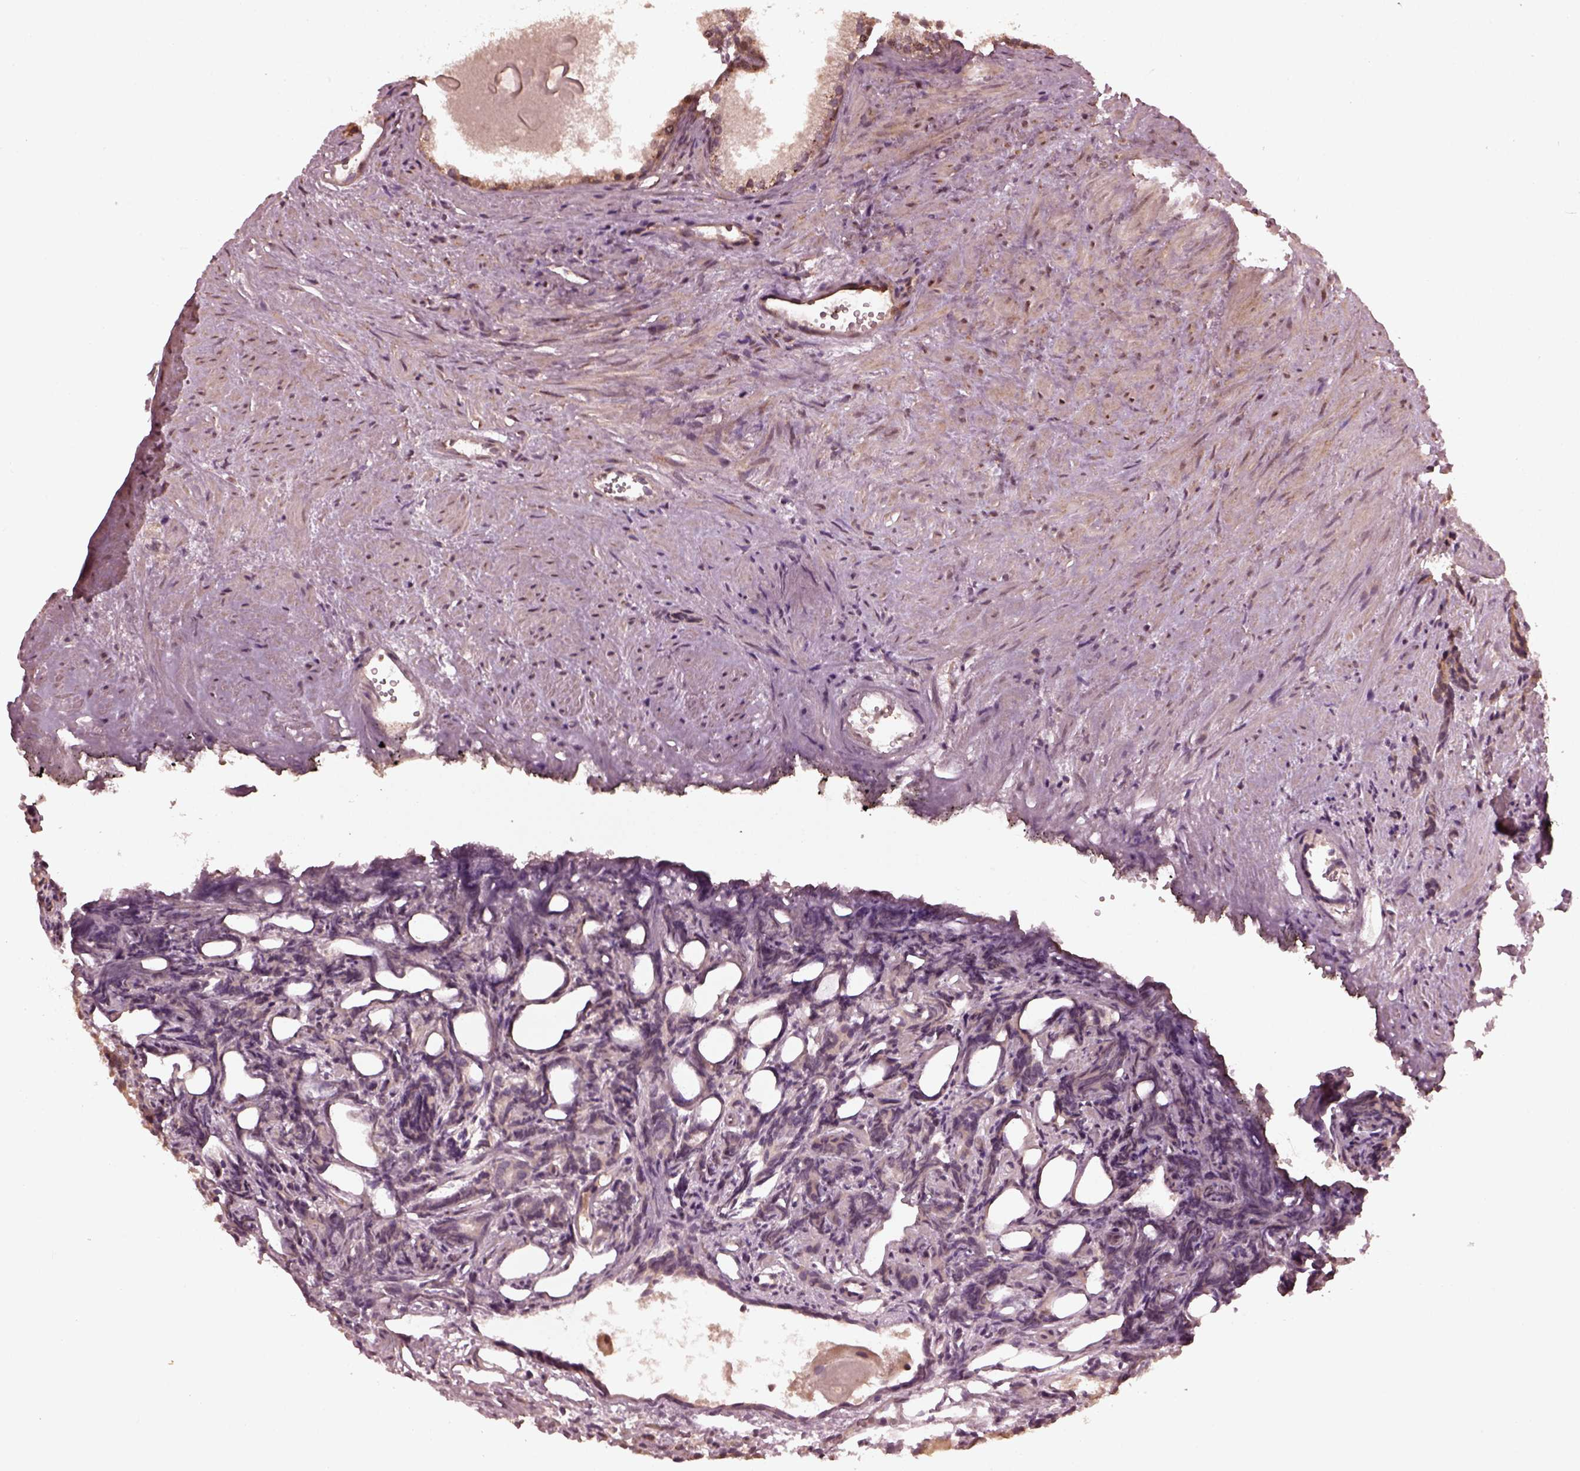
{"staining": {"intensity": "negative", "quantity": "none", "location": "none"}, "tissue": "prostate cancer", "cell_type": "Tumor cells", "image_type": "cancer", "snomed": [{"axis": "morphology", "description": "Adenocarcinoma, High grade"}, {"axis": "topography", "description": "Prostate"}], "caption": "A photomicrograph of human high-grade adenocarcinoma (prostate) is negative for staining in tumor cells. (Brightfield microscopy of DAB IHC at high magnification).", "gene": "ZNF292", "patient": {"sex": "male", "age": 84}}